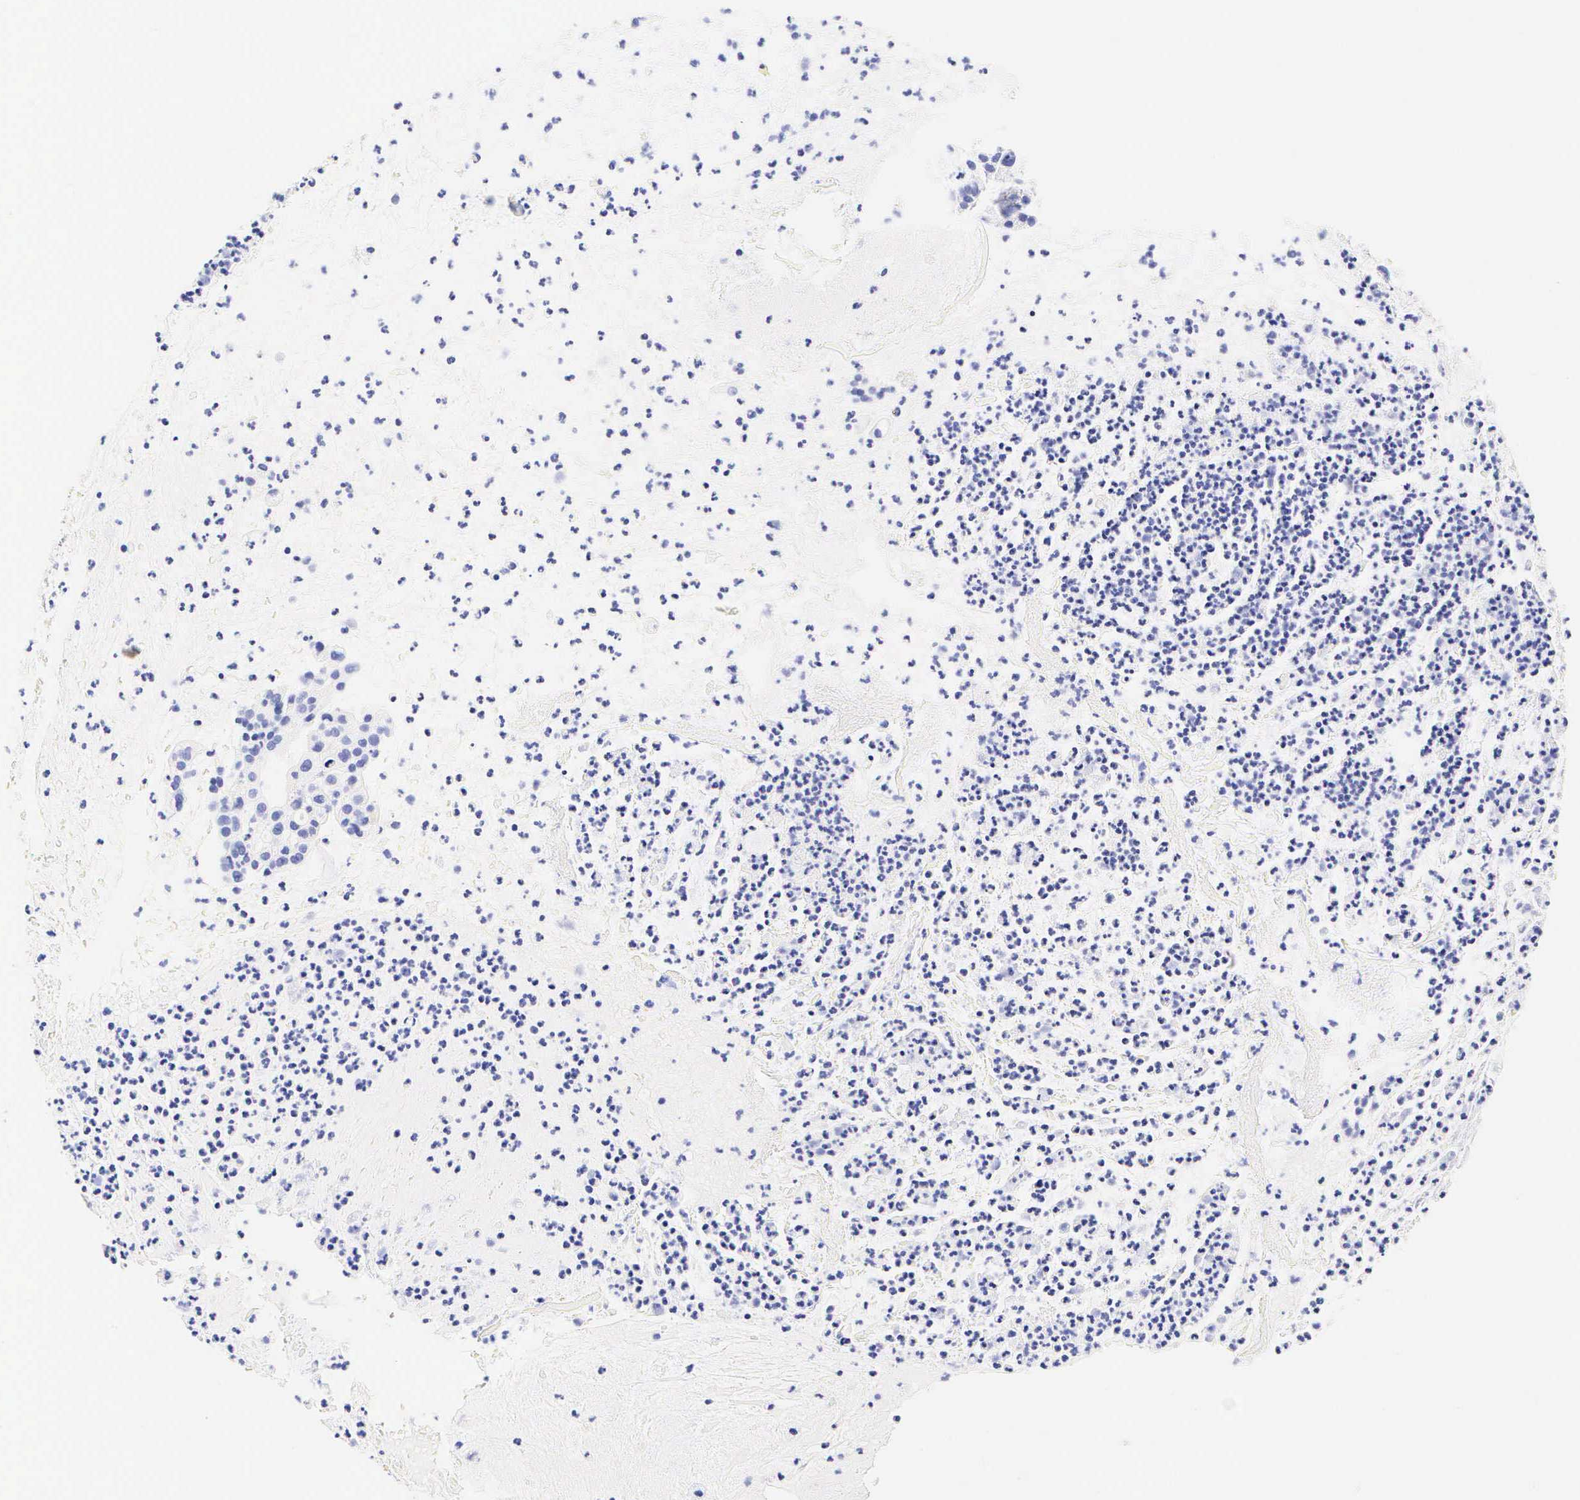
{"staining": {"intensity": "negative", "quantity": "none", "location": "none"}, "tissue": "cervical cancer", "cell_type": "Tumor cells", "image_type": "cancer", "snomed": [{"axis": "morphology", "description": "Adenocarcinoma, NOS"}, {"axis": "topography", "description": "Cervix"}], "caption": "High magnification brightfield microscopy of cervical cancer stained with DAB (3,3'-diaminobenzidine) (brown) and counterstained with hematoxylin (blue): tumor cells show no significant positivity. (DAB immunohistochemistry (IHC) visualized using brightfield microscopy, high magnification).", "gene": "CALD1", "patient": {"sex": "female", "age": 41}}